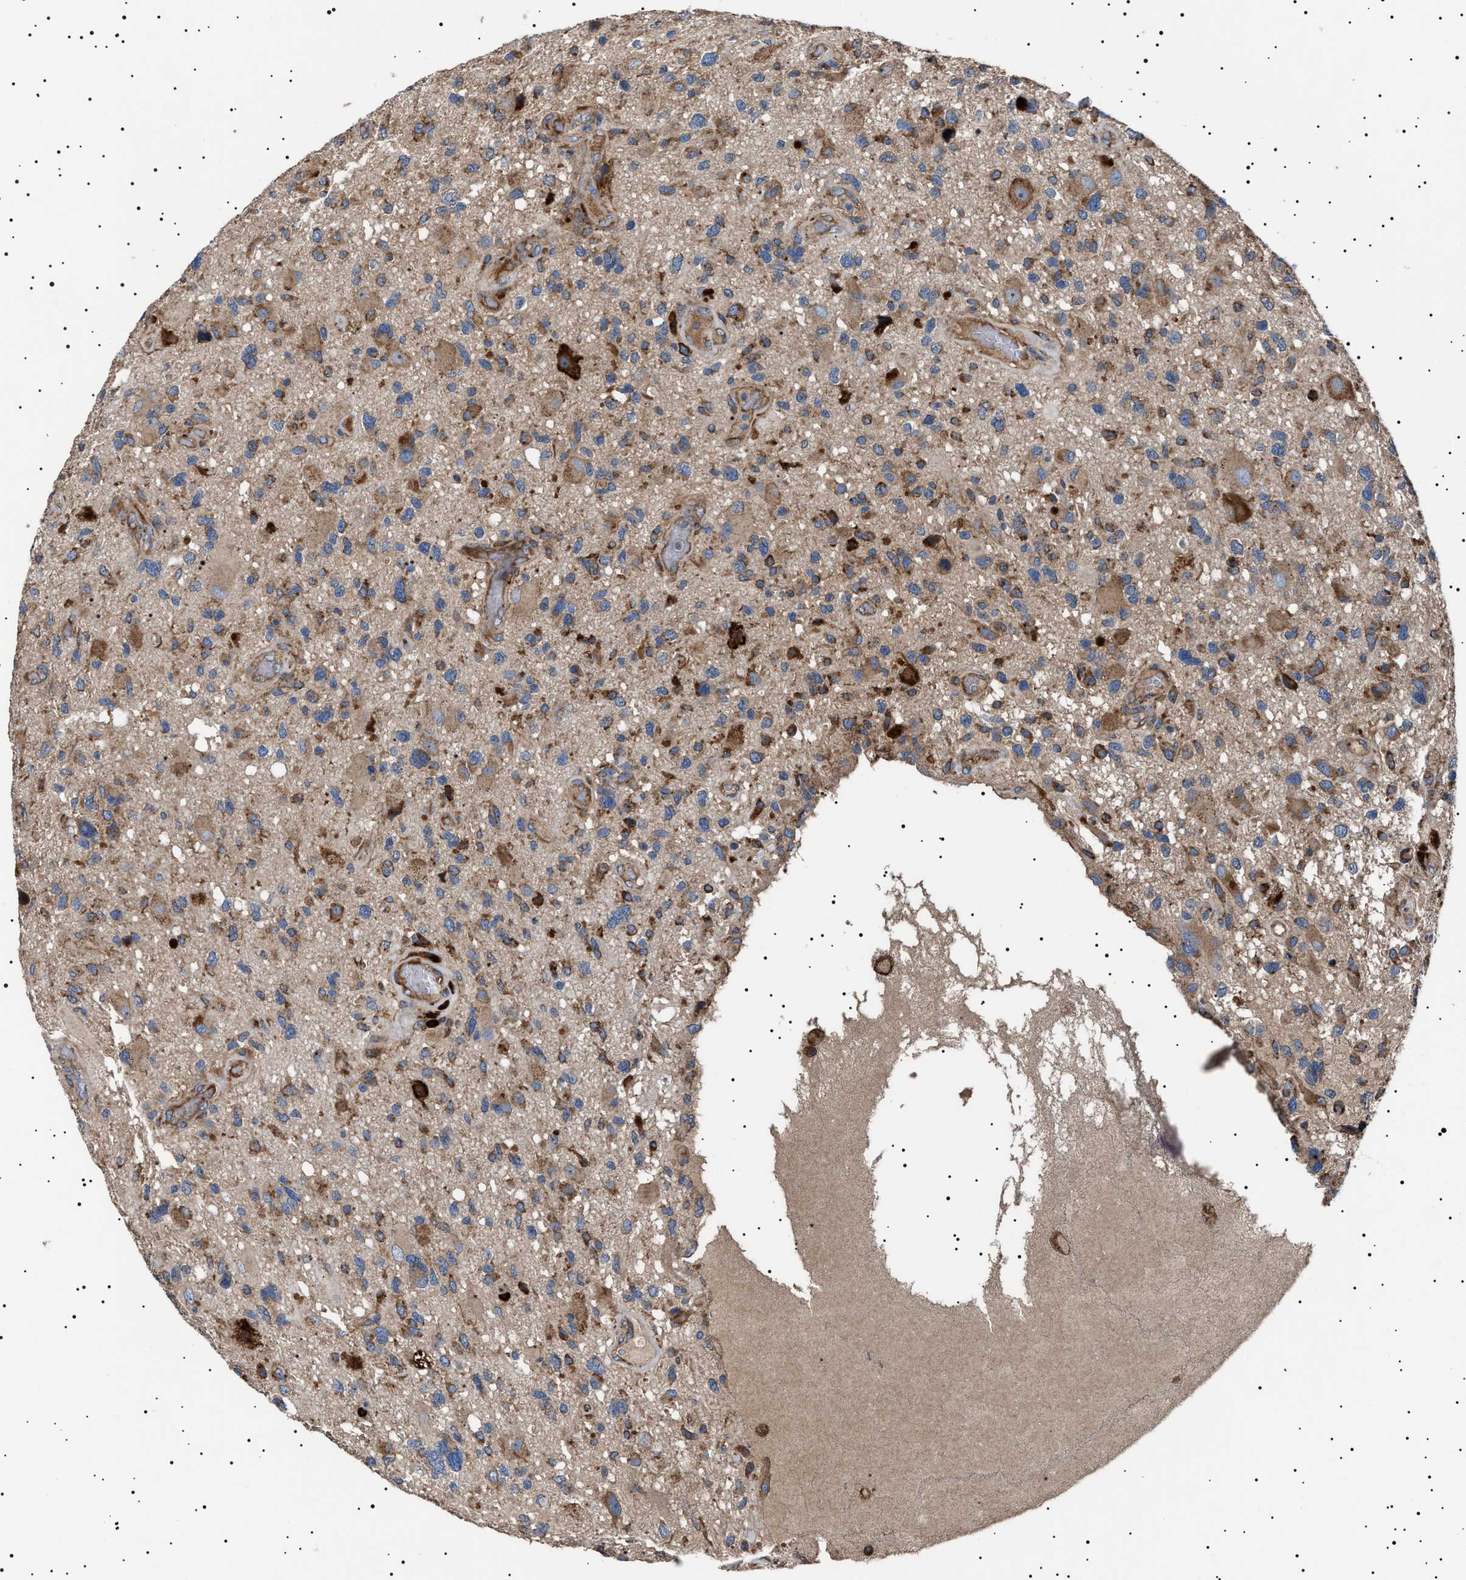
{"staining": {"intensity": "moderate", "quantity": "25%-75%", "location": "cytoplasmic/membranous"}, "tissue": "glioma", "cell_type": "Tumor cells", "image_type": "cancer", "snomed": [{"axis": "morphology", "description": "Glioma, malignant, High grade"}, {"axis": "topography", "description": "Brain"}], "caption": "Immunohistochemical staining of glioma demonstrates moderate cytoplasmic/membranous protein positivity in approximately 25%-75% of tumor cells. The protein of interest is shown in brown color, while the nuclei are stained blue.", "gene": "TOP1MT", "patient": {"sex": "male", "age": 33}}